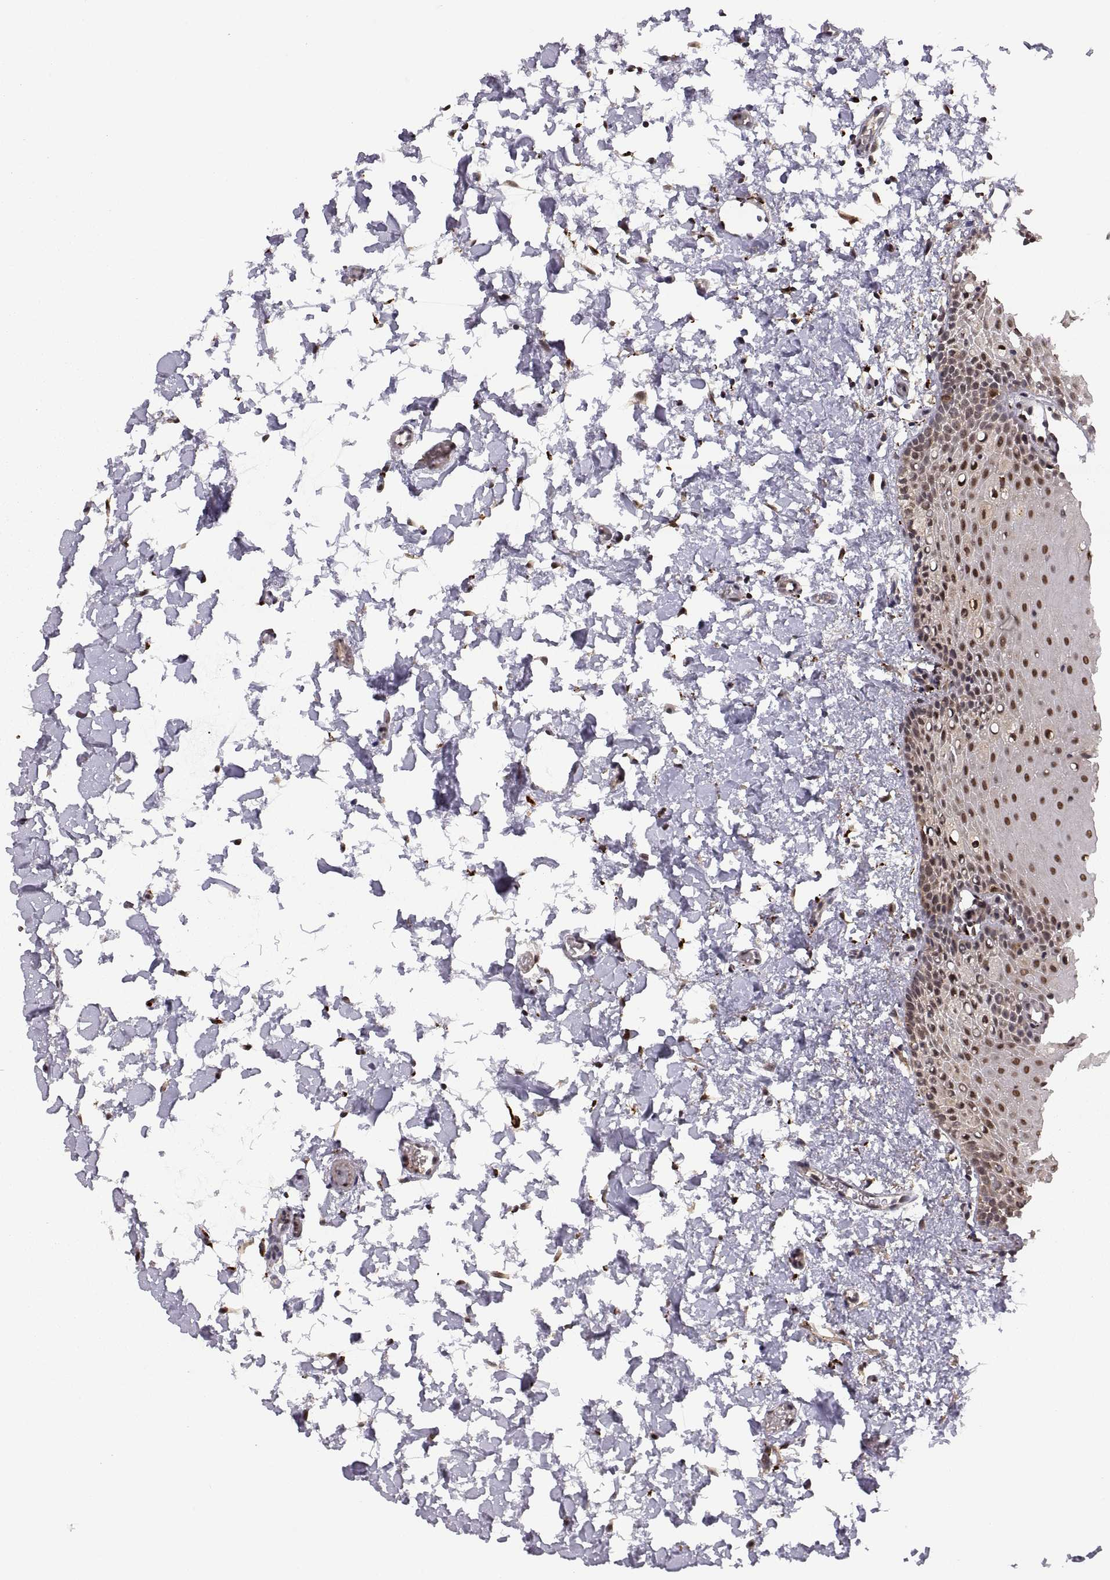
{"staining": {"intensity": "strong", "quantity": ">75%", "location": "cytoplasmic/membranous,nuclear"}, "tissue": "oral mucosa", "cell_type": "Squamous epithelial cells", "image_type": "normal", "snomed": [{"axis": "morphology", "description": "Normal tissue, NOS"}, {"axis": "topography", "description": "Oral tissue"}], "caption": "Immunohistochemical staining of unremarkable oral mucosa displays high levels of strong cytoplasmic/membranous,nuclear staining in approximately >75% of squamous epithelial cells.", "gene": "PSMC2", "patient": {"sex": "male", "age": 81}}